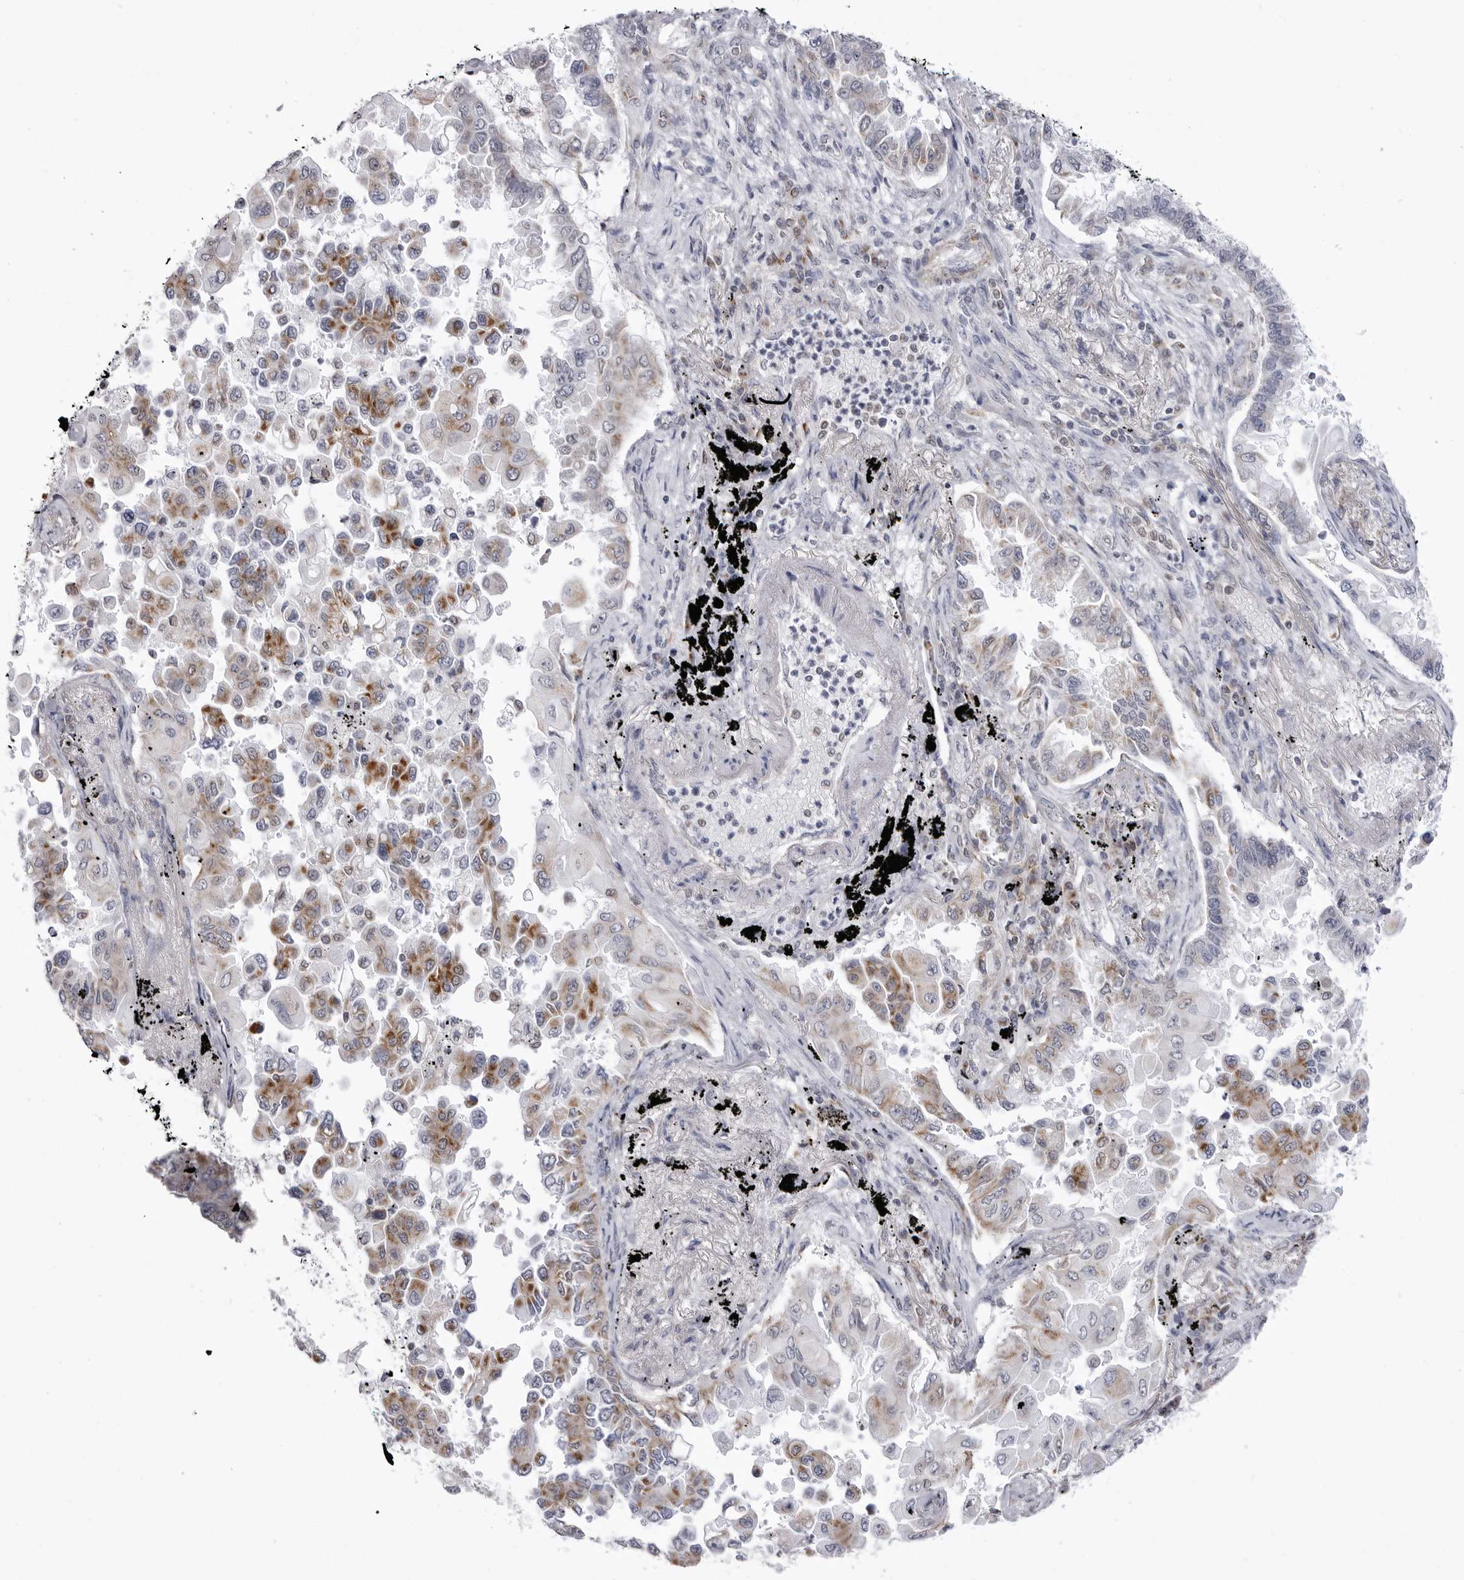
{"staining": {"intensity": "moderate", "quantity": "<25%", "location": "cytoplasmic/membranous"}, "tissue": "lung cancer", "cell_type": "Tumor cells", "image_type": "cancer", "snomed": [{"axis": "morphology", "description": "Adenocarcinoma, NOS"}, {"axis": "topography", "description": "Lung"}], "caption": "An image of human adenocarcinoma (lung) stained for a protein reveals moderate cytoplasmic/membranous brown staining in tumor cells. The staining is performed using DAB (3,3'-diaminobenzidine) brown chromogen to label protein expression. The nuclei are counter-stained blue using hematoxylin.", "gene": "FH", "patient": {"sex": "female", "age": 67}}